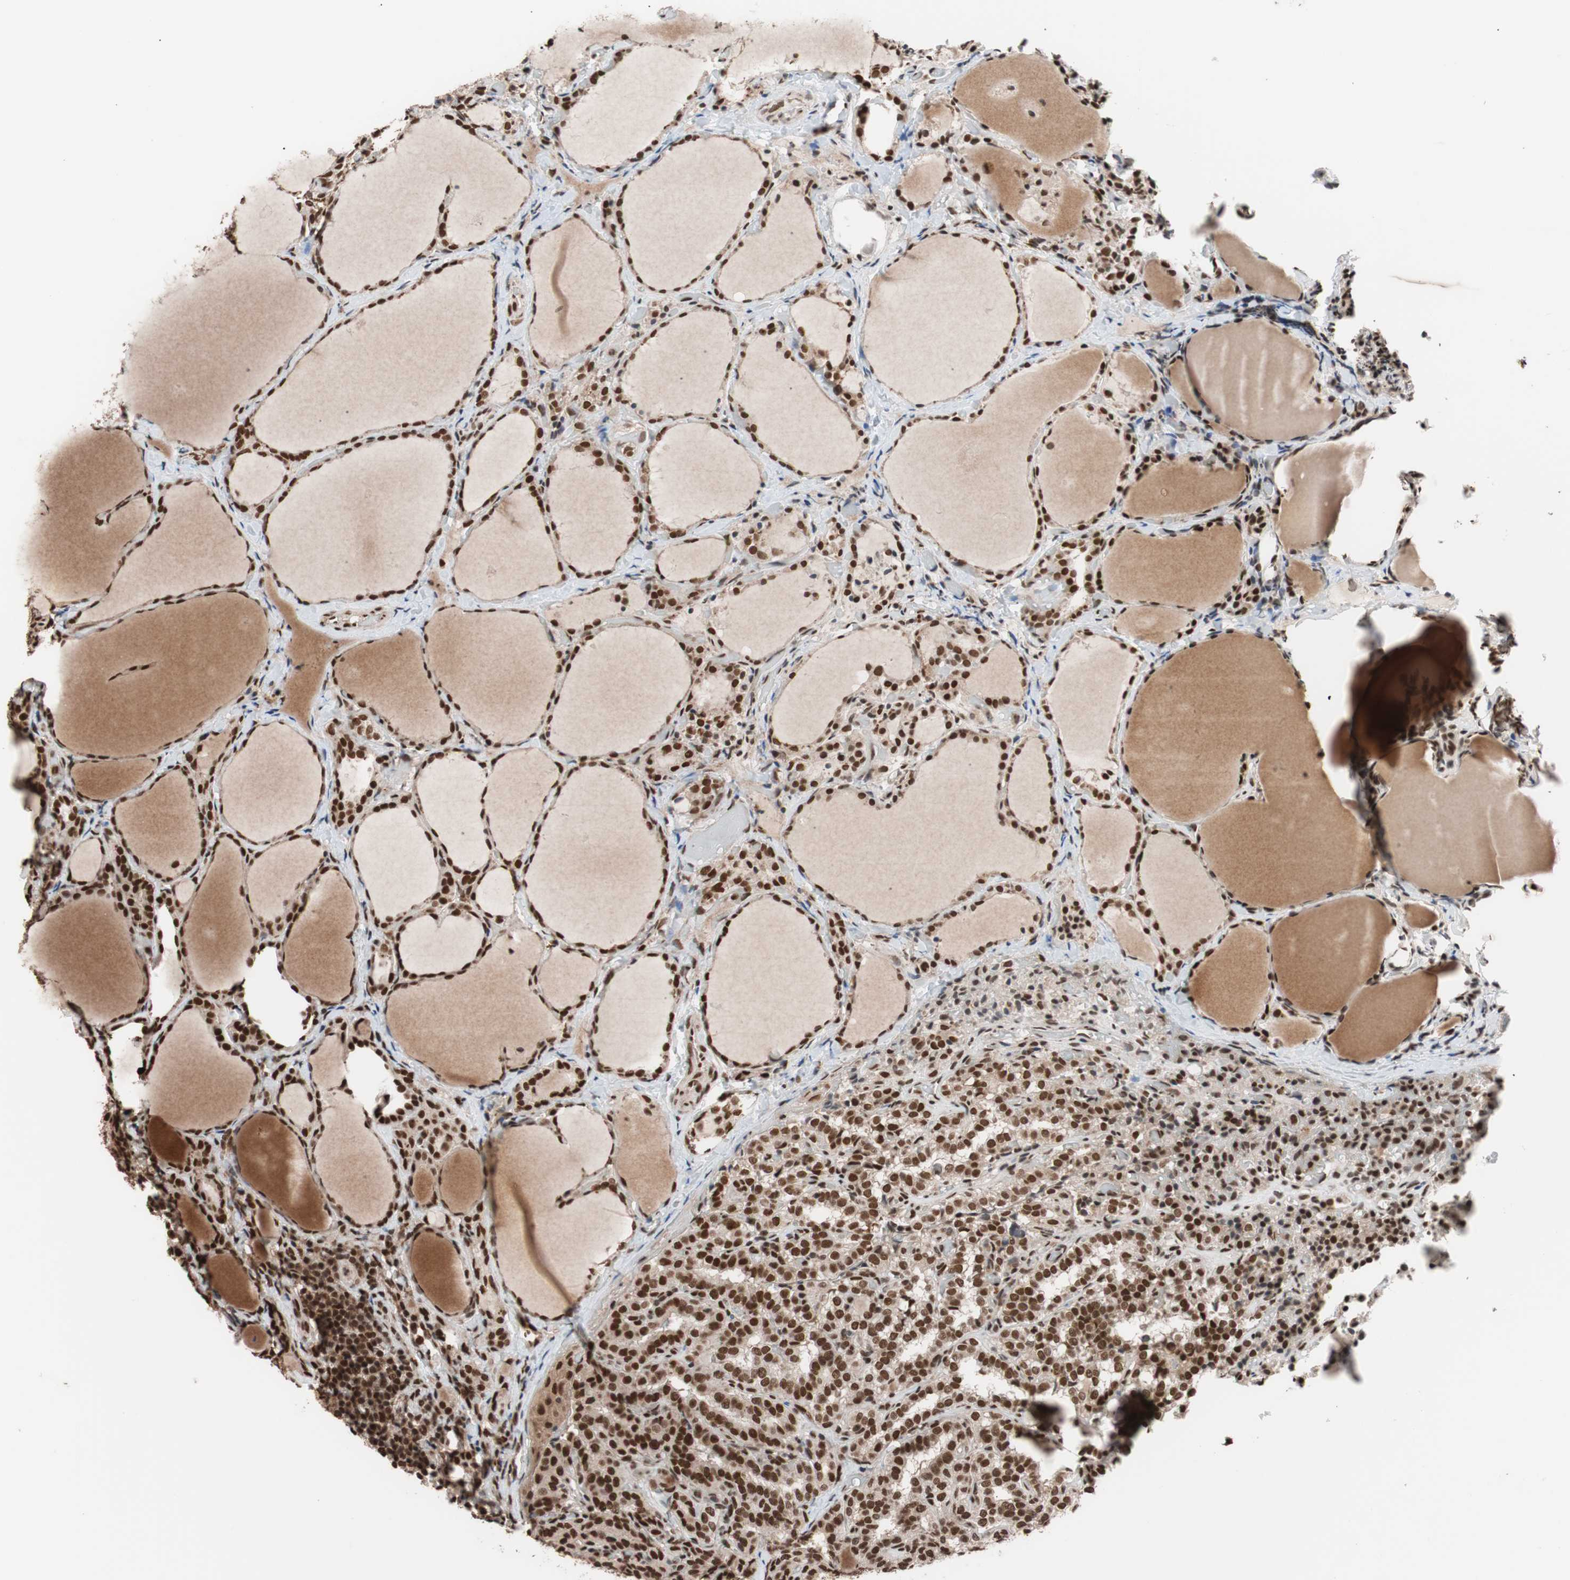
{"staining": {"intensity": "strong", "quantity": ">75%", "location": "cytoplasmic/membranous,nuclear"}, "tissue": "thyroid cancer", "cell_type": "Tumor cells", "image_type": "cancer", "snomed": [{"axis": "morphology", "description": "Normal tissue, NOS"}, {"axis": "morphology", "description": "Papillary adenocarcinoma, NOS"}, {"axis": "topography", "description": "Thyroid gland"}], "caption": "Papillary adenocarcinoma (thyroid) stained with a brown dye shows strong cytoplasmic/membranous and nuclear positive staining in about >75% of tumor cells.", "gene": "CHAMP1", "patient": {"sex": "female", "age": 30}}